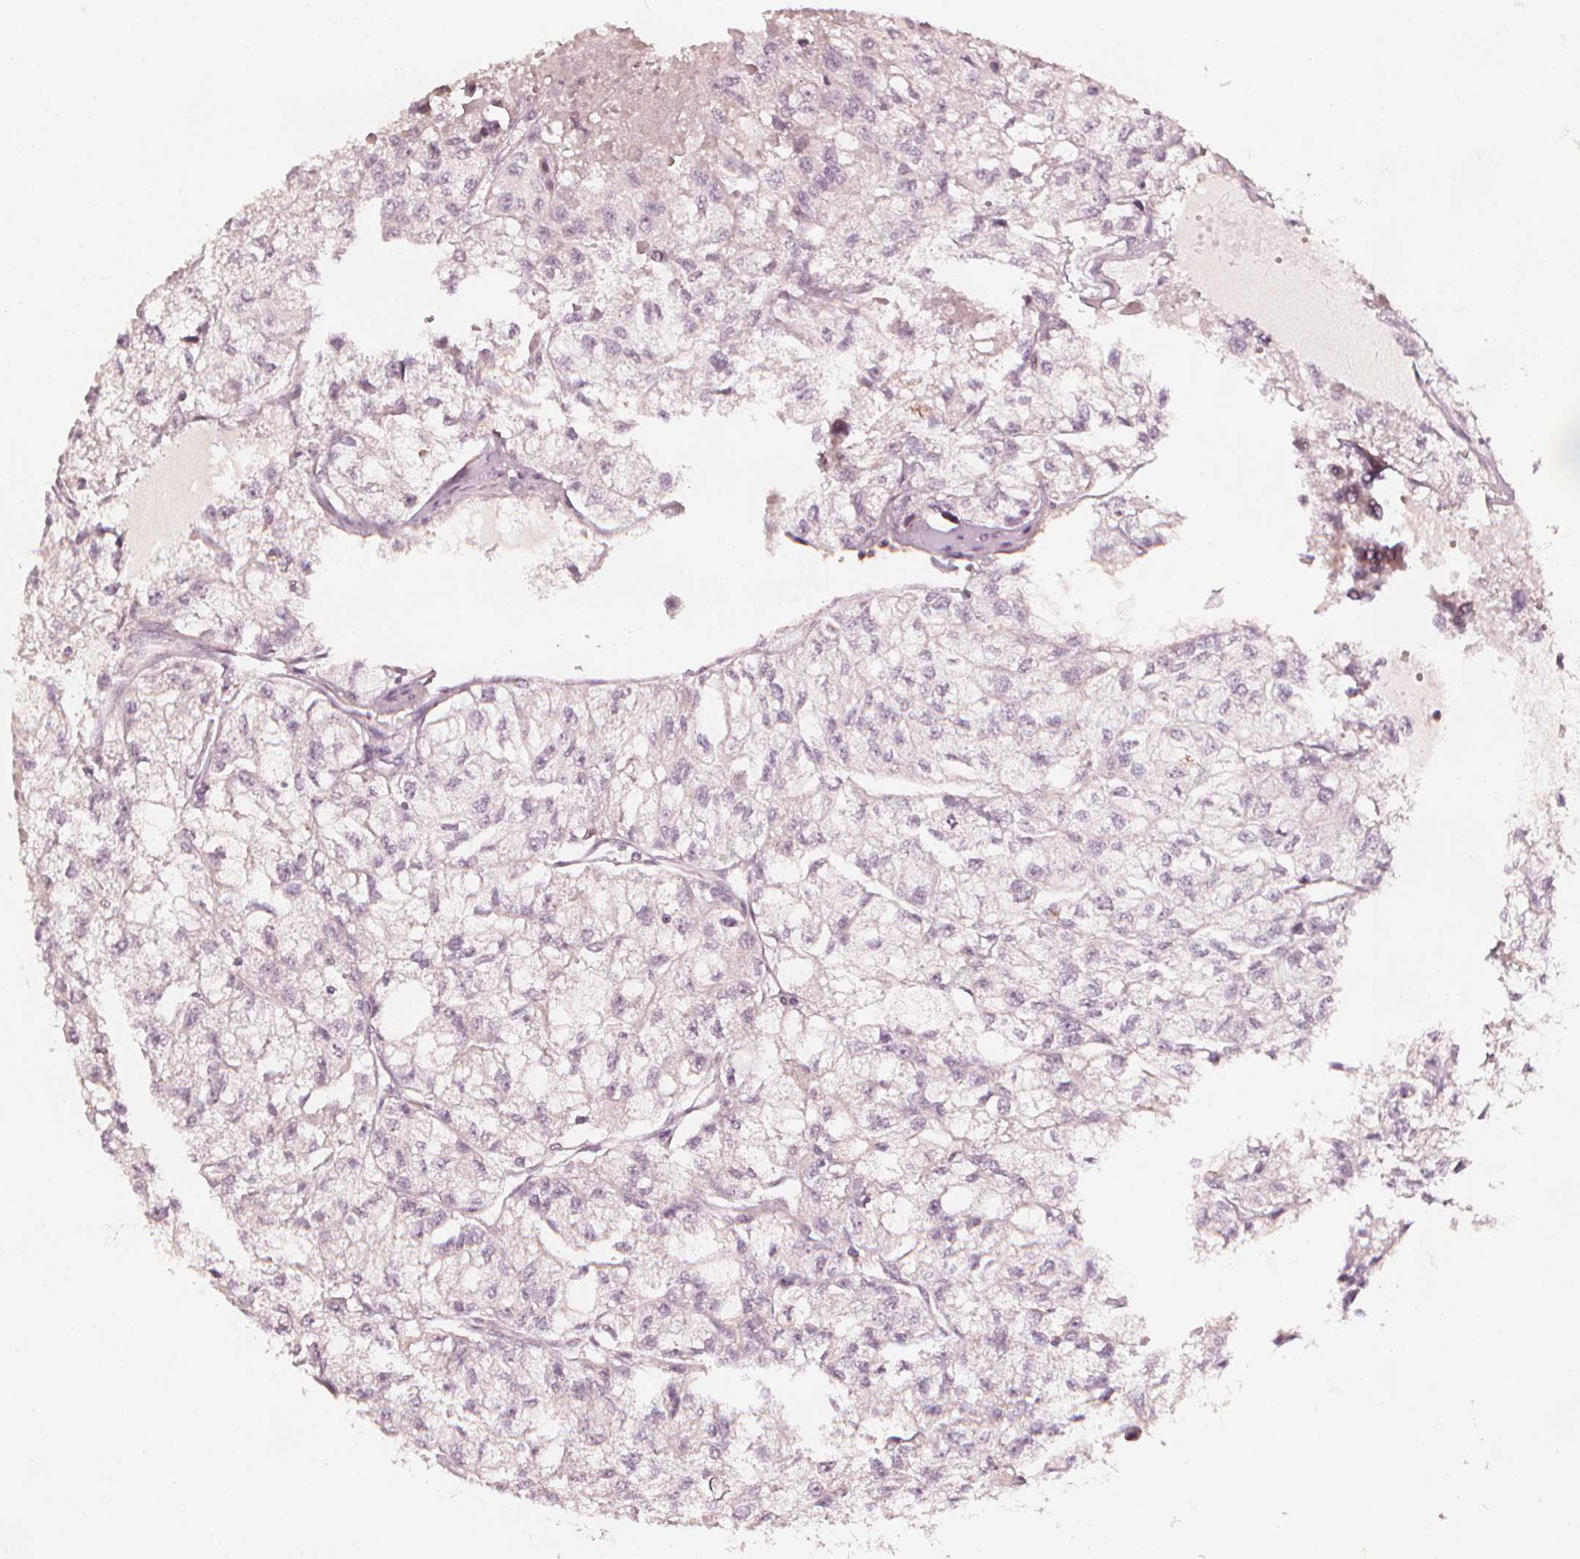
{"staining": {"intensity": "negative", "quantity": "none", "location": "none"}, "tissue": "renal cancer", "cell_type": "Tumor cells", "image_type": "cancer", "snomed": [{"axis": "morphology", "description": "Adenocarcinoma, NOS"}, {"axis": "topography", "description": "Kidney"}], "caption": "This is an immunohistochemistry (IHC) image of renal adenocarcinoma. There is no staining in tumor cells.", "gene": "NPC1L1", "patient": {"sex": "male", "age": 56}}